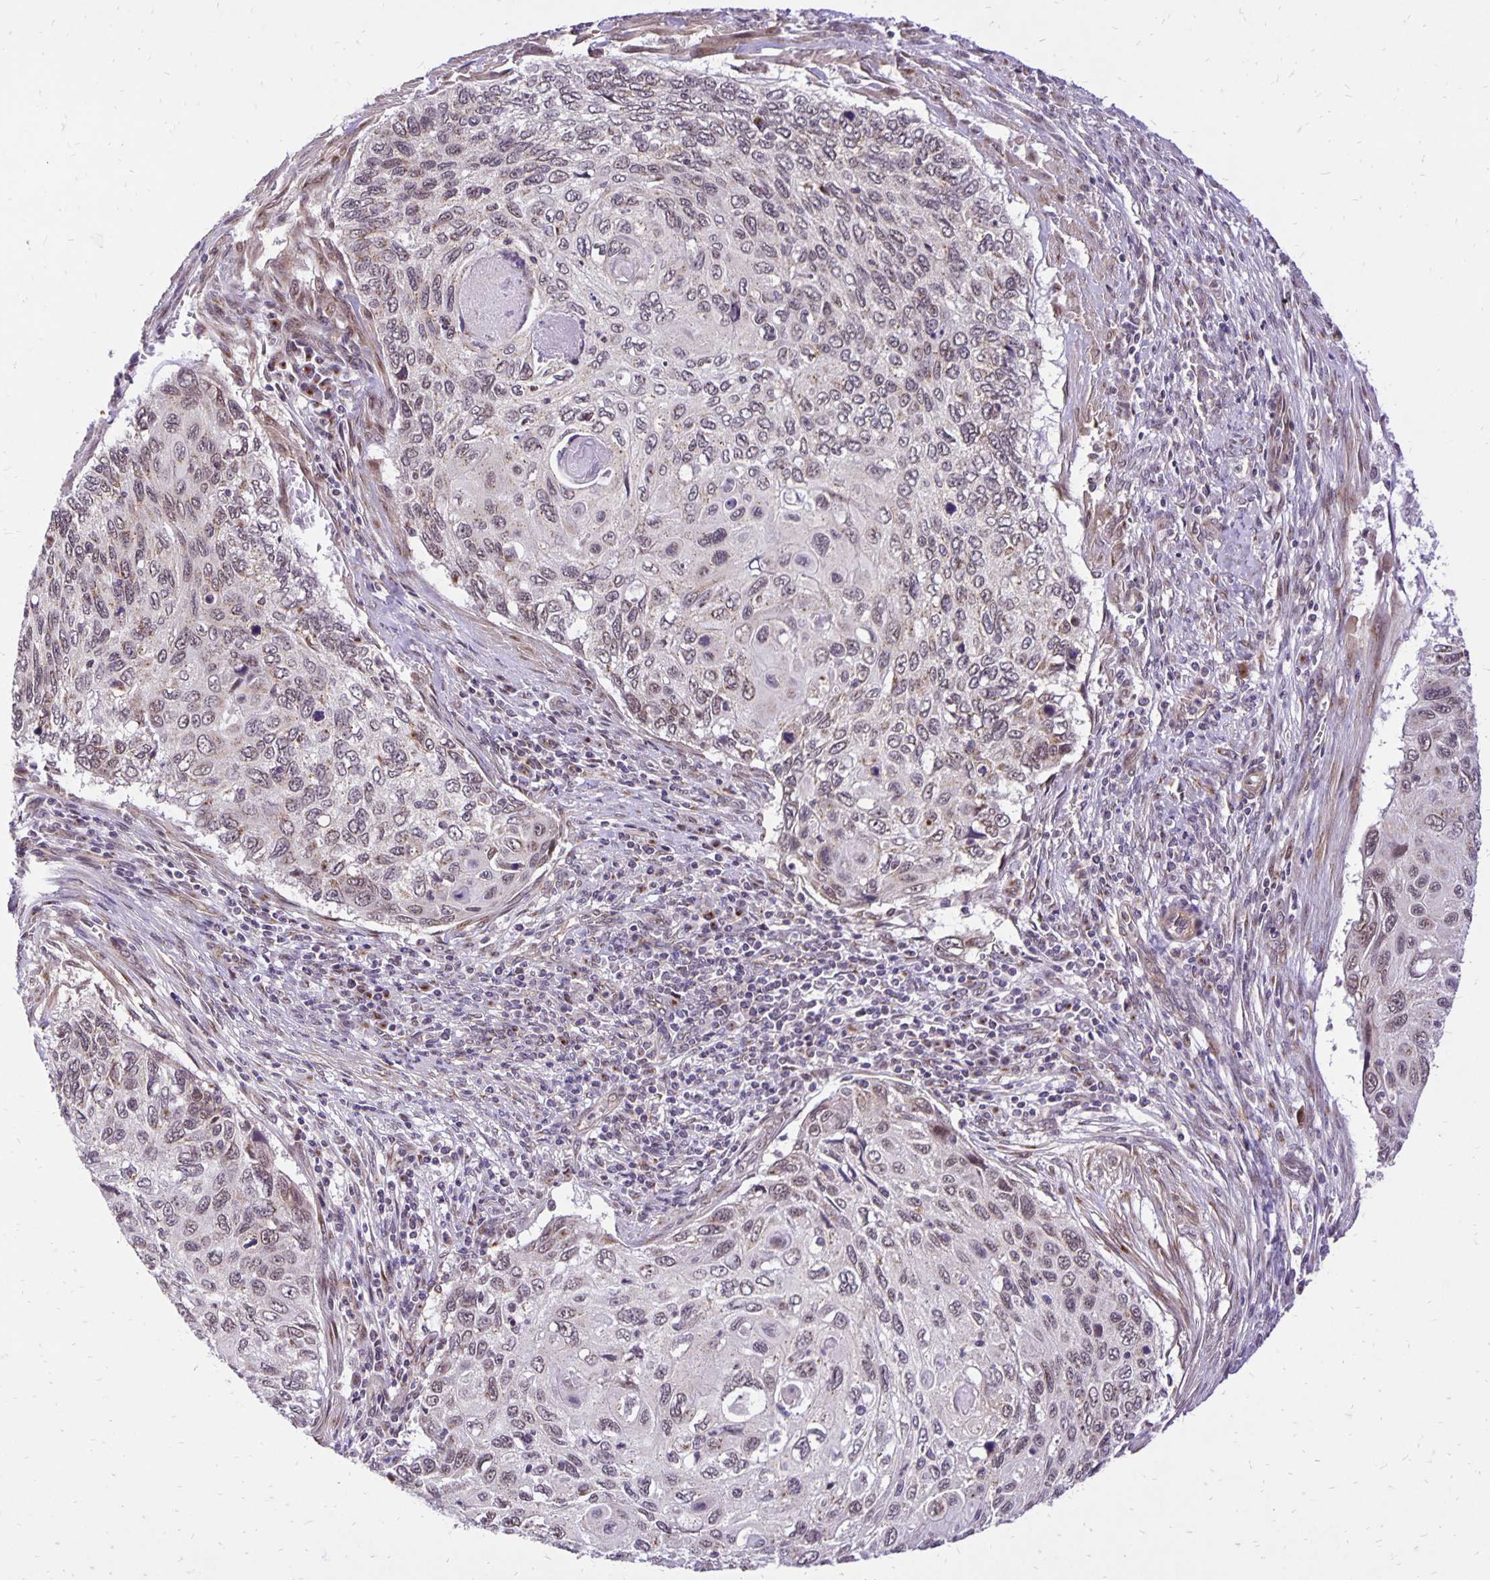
{"staining": {"intensity": "weak", "quantity": "25%-75%", "location": "nuclear"}, "tissue": "cervical cancer", "cell_type": "Tumor cells", "image_type": "cancer", "snomed": [{"axis": "morphology", "description": "Squamous cell carcinoma, NOS"}, {"axis": "topography", "description": "Cervix"}], "caption": "Immunohistochemical staining of cervical squamous cell carcinoma displays low levels of weak nuclear positivity in about 25%-75% of tumor cells.", "gene": "GOLGA5", "patient": {"sex": "female", "age": 70}}